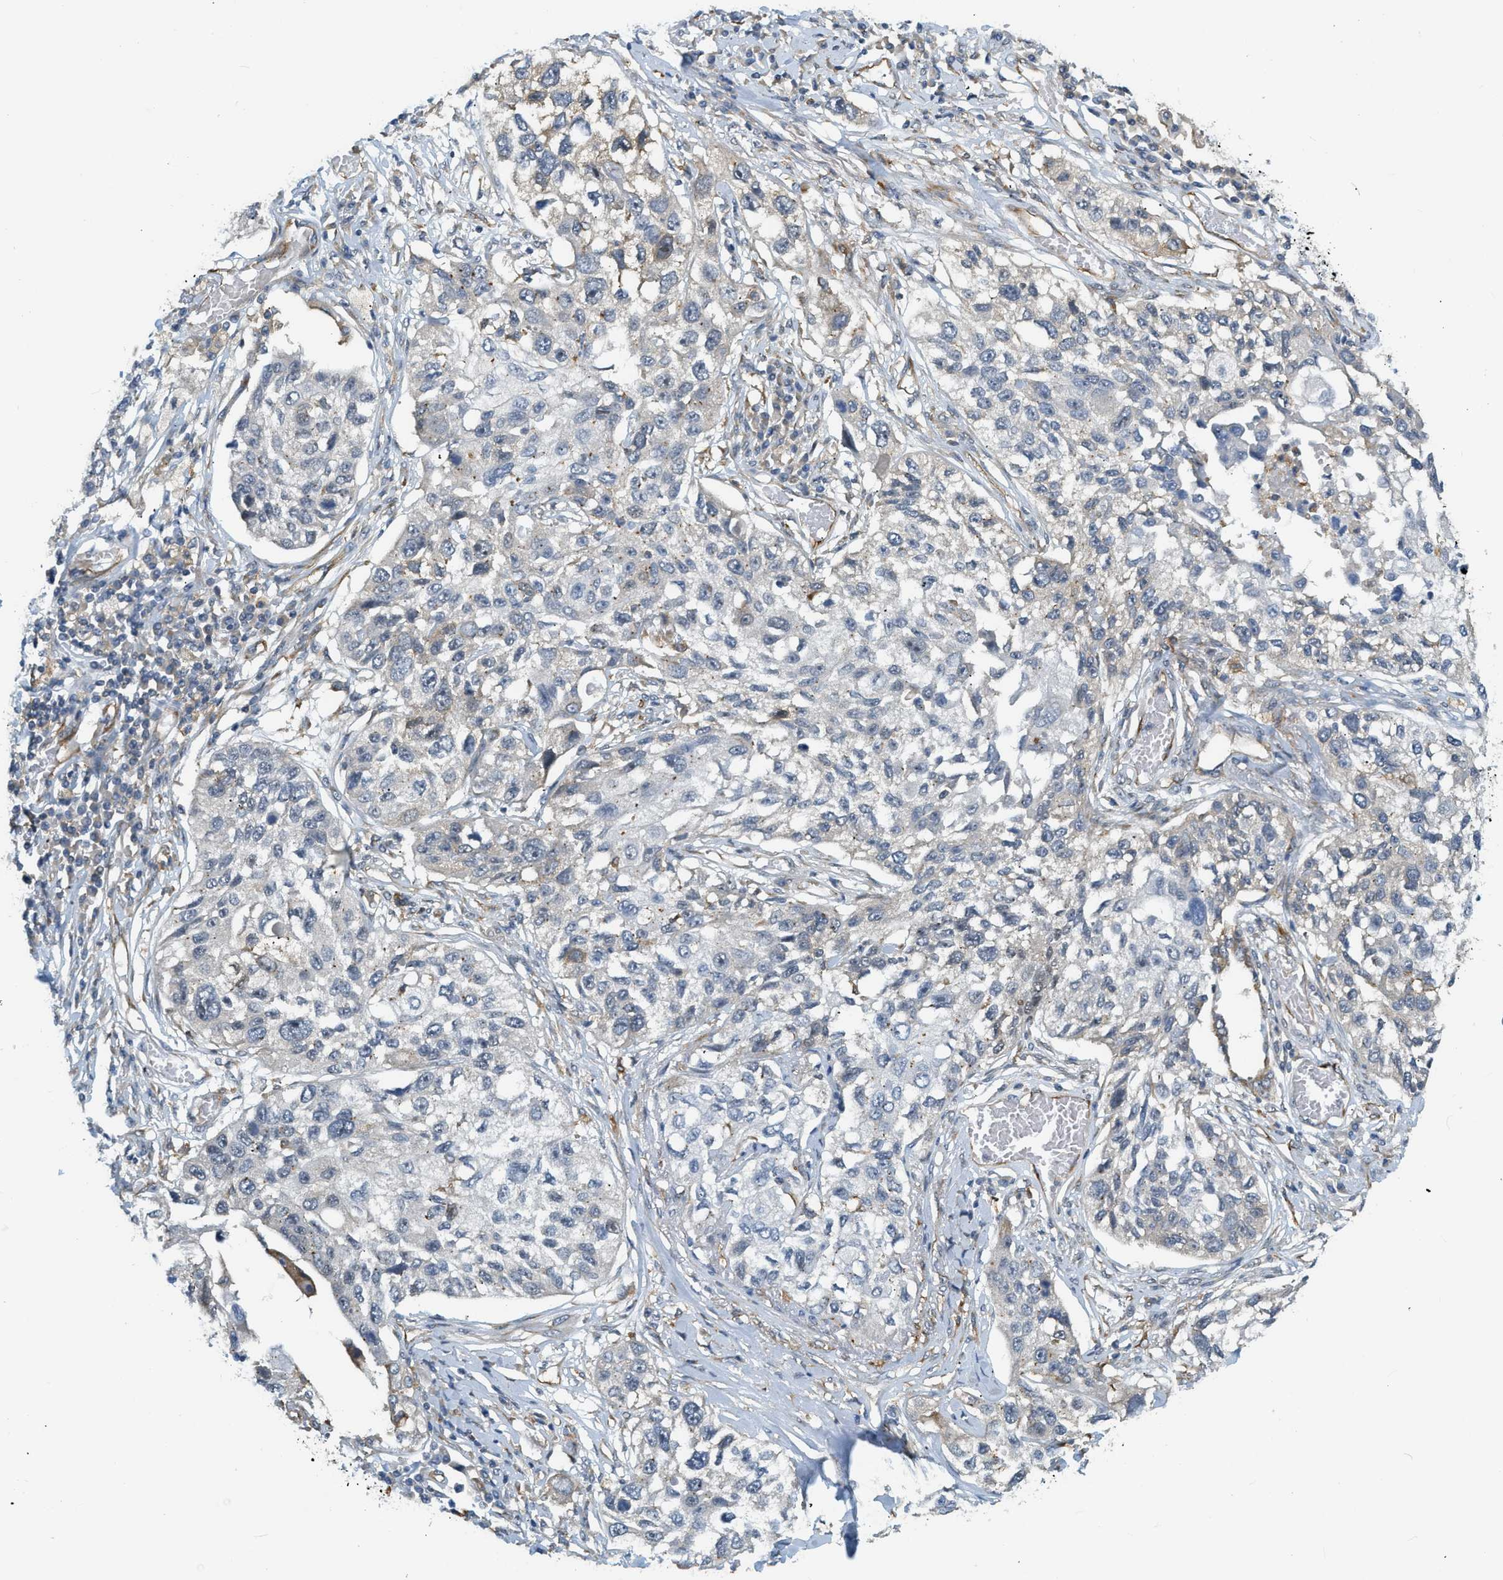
{"staining": {"intensity": "negative", "quantity": "none", "location": "none"}, "tissue": "lung cancer", "cell_type": "Tumor cells", "image_type": "cancer", "snomed": [{"axis": "morphology", "description": "Squamous cell carcinoma, NOS"}, {"axis": "topography", "description": "Lung"}], "caption": "High power microscopy micrograph of an IHC photomicrograph of lung cancer (squamous cell carcinoma), revealing no significant staining in tumor cells.", "gene": "ZNF408", "patient": {"sex": "male", "age": 71}}